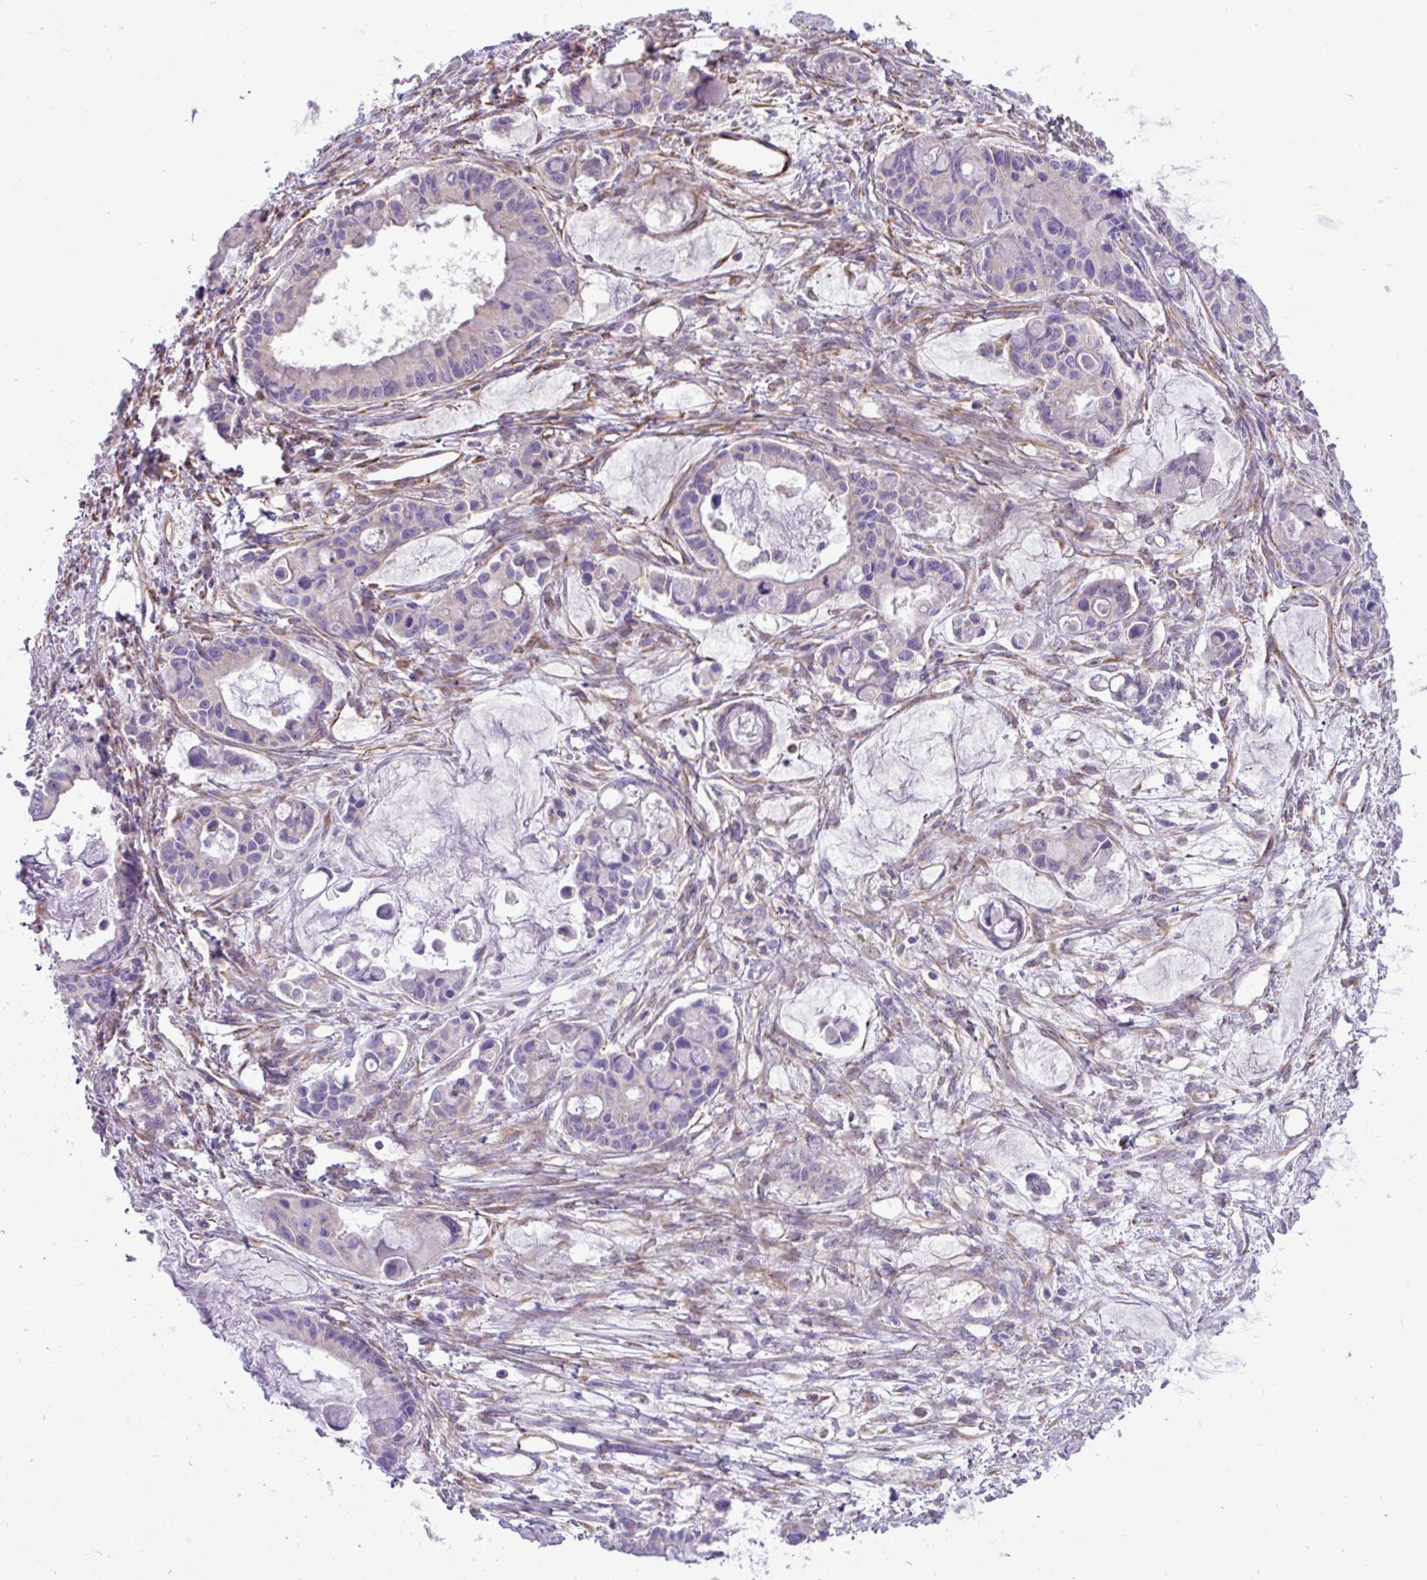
{"staining": {"intensity": "negative", "quantity": "none", "location": "none"}, "tissue": "ovarian cancer", "cell_type": "Tumor cells", "image_type": "cancer", "snomed": [{"axis": "morphology", "description": "Cystadenocarcinoma, mucinous, NOS"}, {"axis": "topography", "description": "Ovary"}], "caption": "Immunohistochemistry (IHC) of human ovarian cancer (mucinous cystadenocarcinoma) shows no expression in tumor cells. (Brightfield microscopy of DAB (3,3'-diaminobenzidine) immunohistochemistry at high magnification).", "gene": "MRM2", "patient": {"sex": "female", "age": 63}}